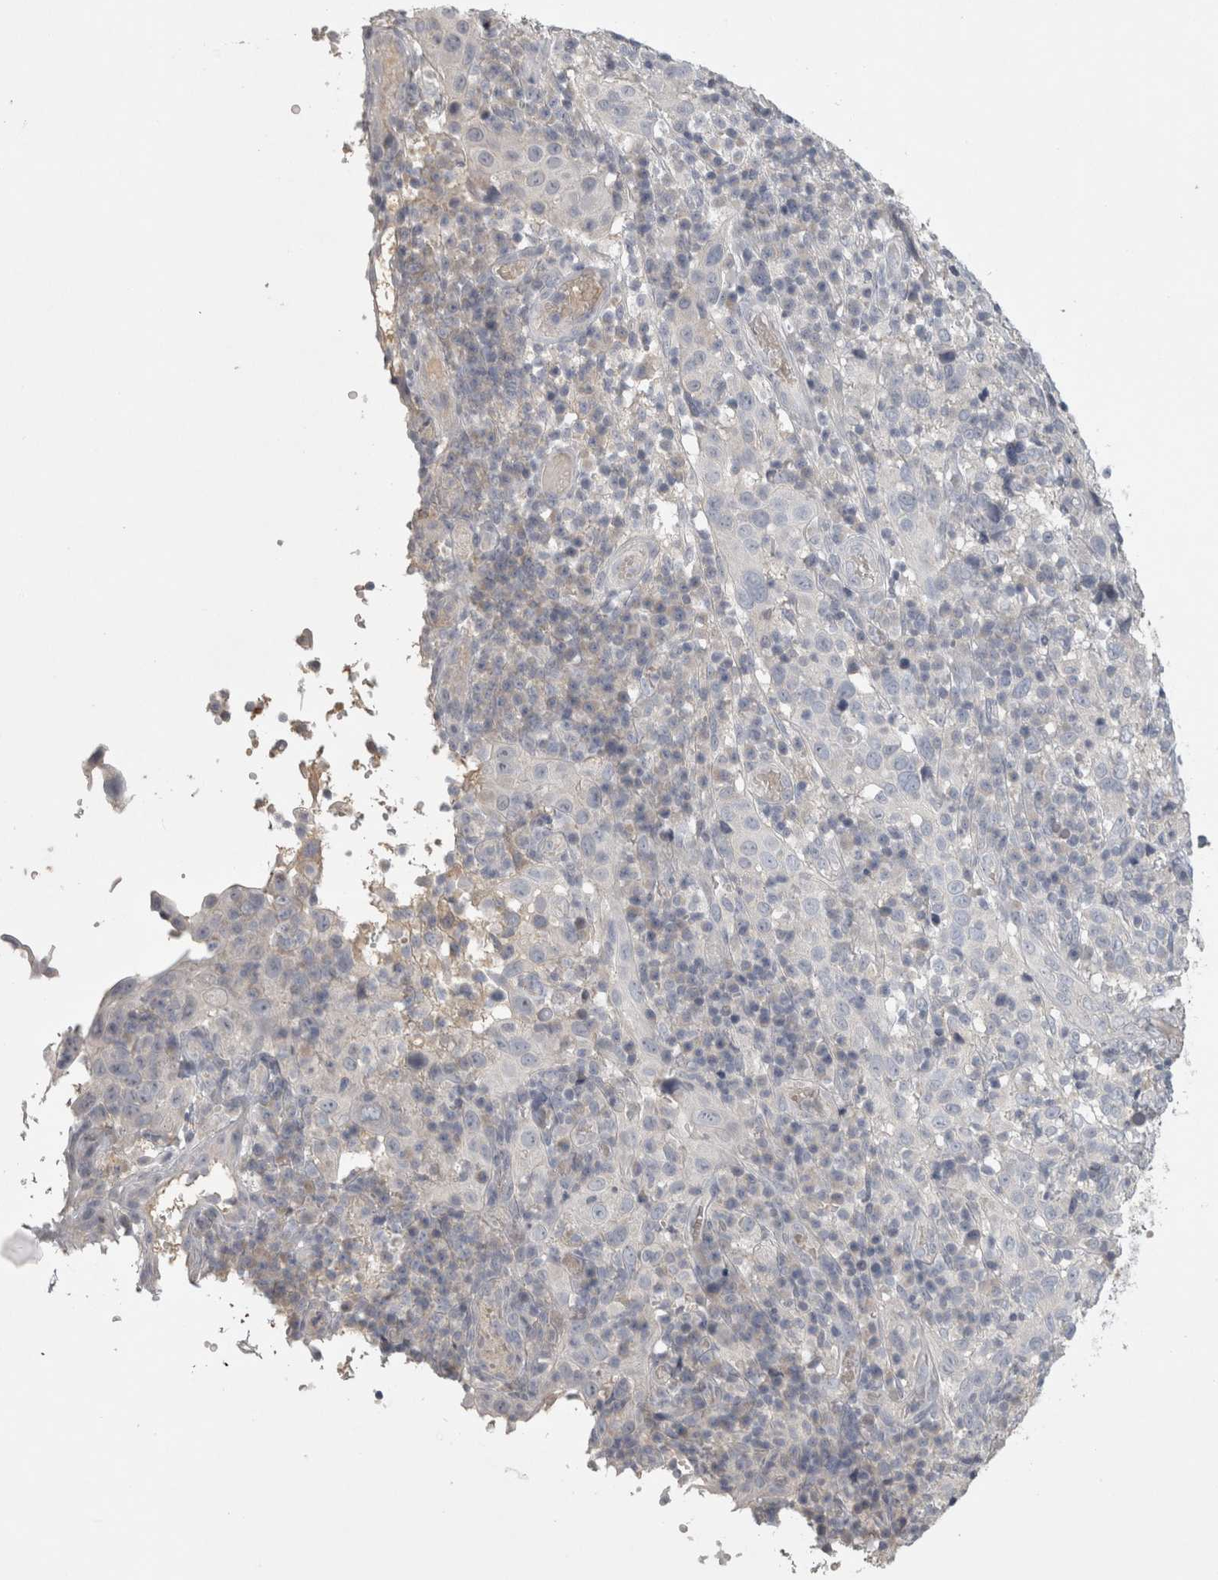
{"staining": {"intensity": "negative", "quantity": "none", "location": "none"}, "tissue": "cervical cancer", "cell_type": "Tumor cells", "image_type": "cancer", "snomed": [{"axis": "morphology", "description": "Squamous cell carcinoma, NOS"}, {"axis": "topography", "description": "Cervix"}], "caption": "Immunohistochemical staining of cervical cancer reveals no significant positivity in tumor cells.", "gene": "ENPP7", "patient": {"sex": "female", "age": 46}}